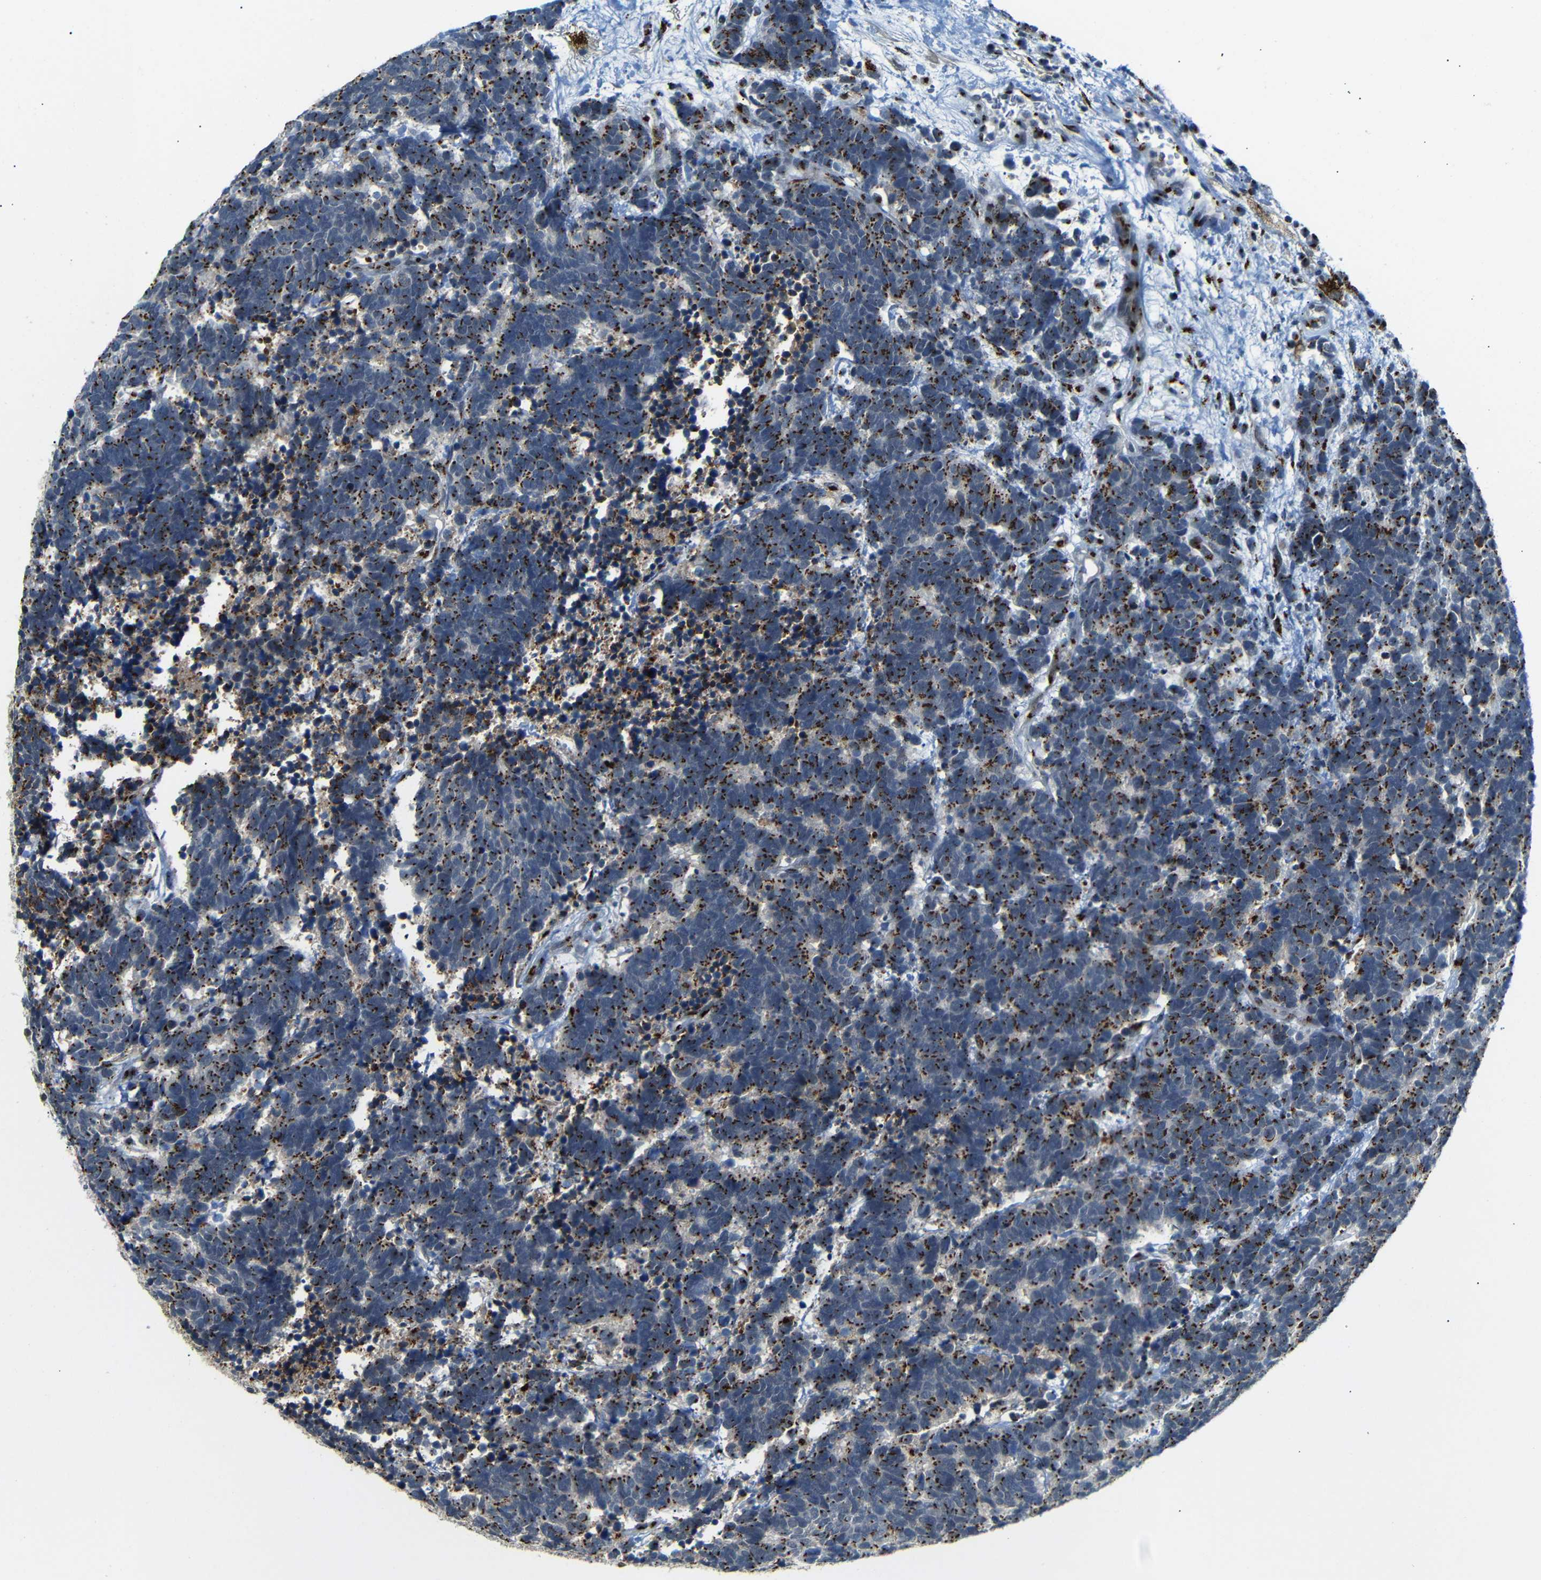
{"staining": {"intensity": "strong", "quantity": ">75%", "location": "cytoplasmic/membranous"}, "tissue": "carcinoid", "cell_type": "Tumor cells", "image_type": "cancer", "snomed": [{"axis": "morphology", "description": "Carcinoma, NOS"}, {"axis": "morphology", "description": "Carcinoid, malignant, NOS"}, {"axis": "topography", "description": "Urinary bladder"}], "caption": "Protein expression analysis of carcinoma displays strong cytoplasmic/membranous positivity in about >75% of tumor cells.", "gene": "TGOLN2", "patient": {"sex": "male", "age": 57}}